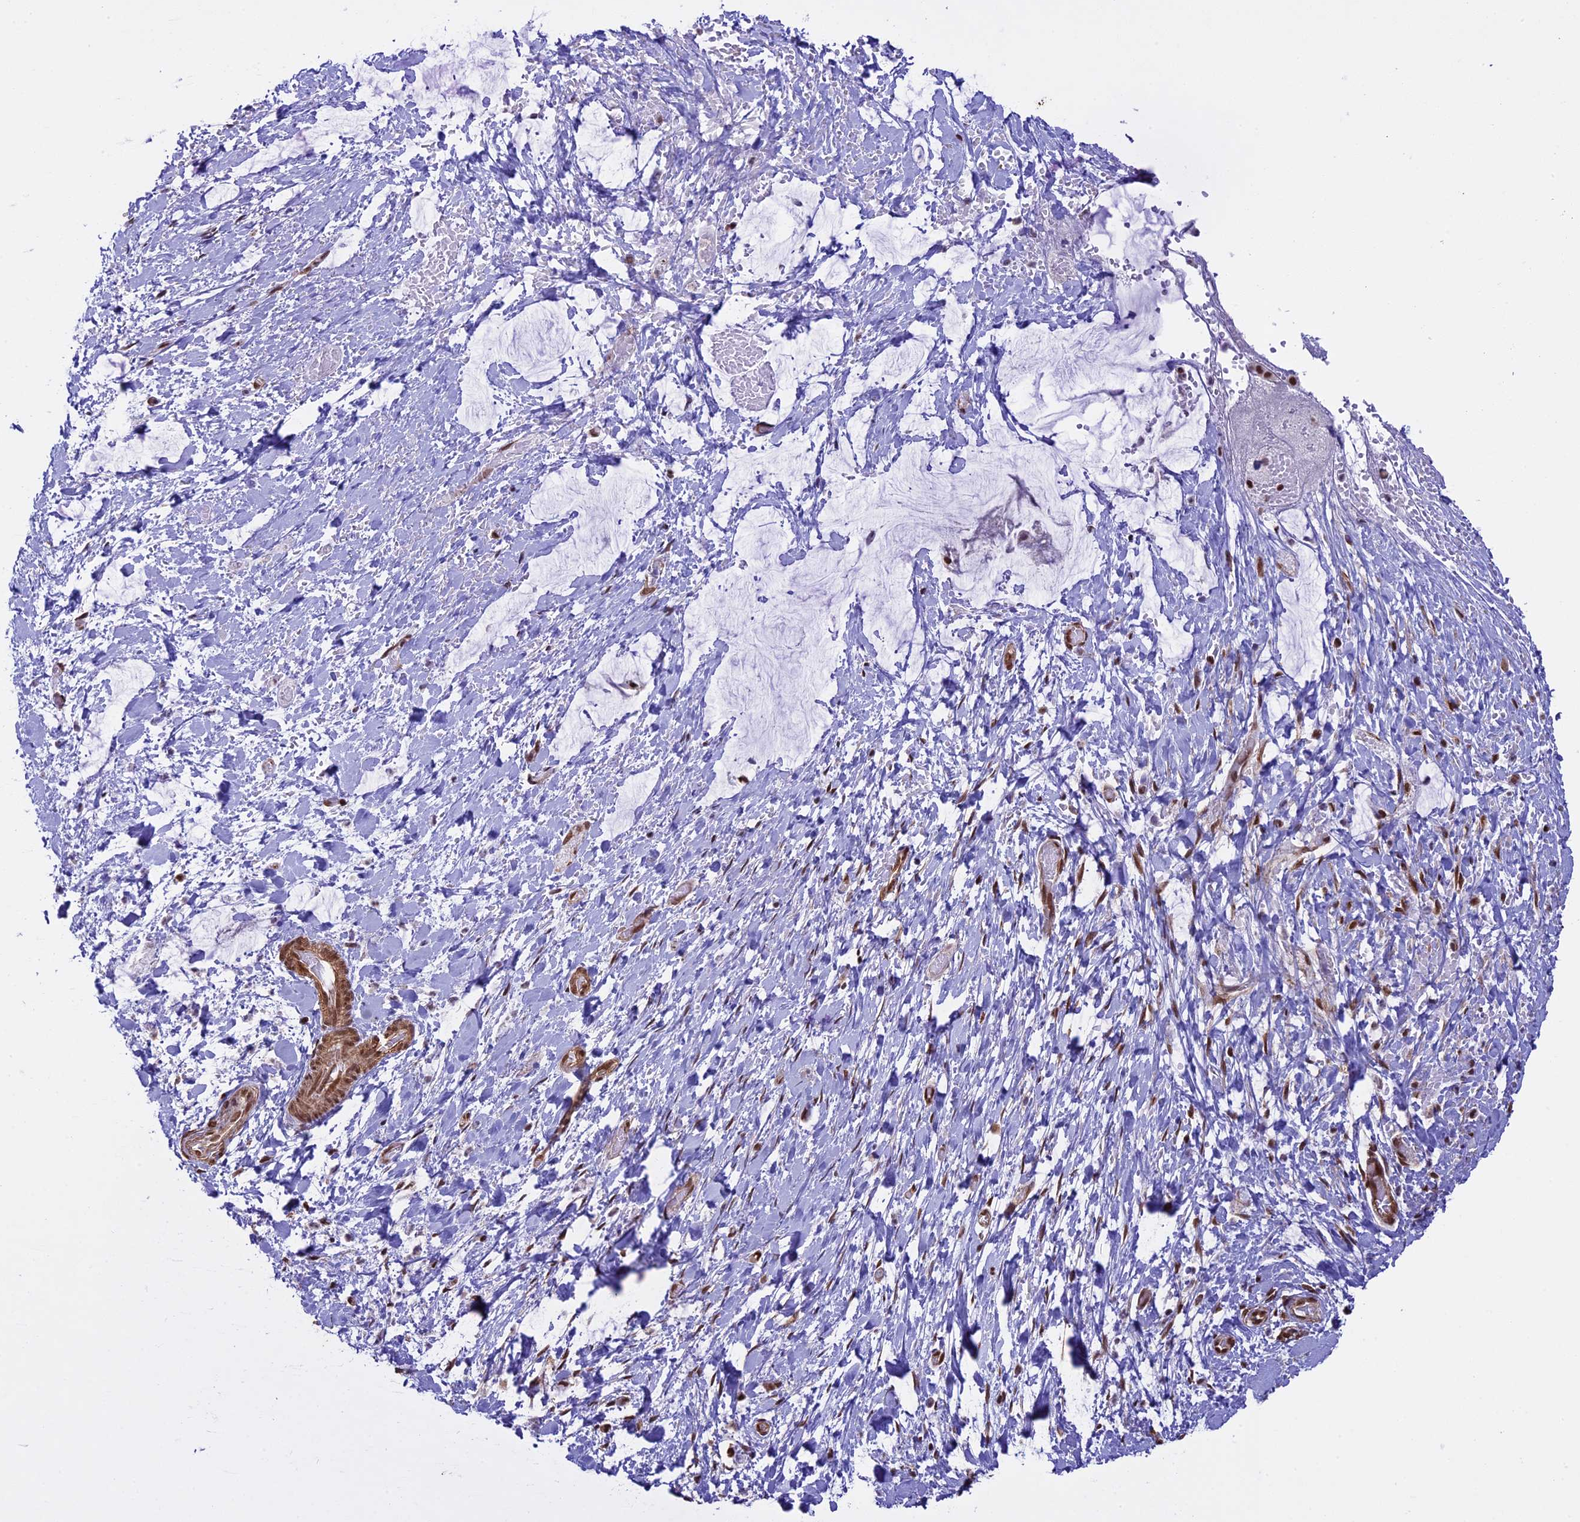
{"staining": {"intensity": "moderate", "quantity": ">75%", "location": "cytoplasmic/membranous,nuclear"}, "tissue": "smooth muscle", "cell_type": "Smooth muscle cells", "image_type": "normal", "snomed": [{"axis": "morphology", "description": "Normal tissue, NOS"}, {"axis": "morphology", "description": "Adenocarcinoma, NOS"}, {"axis": "topography", "description": "Colon"}, {"axis": "topography", "description": "Peripheral nerve tissue"}], "caption": "Moderate cytoplasmic/membranous,nuclear protein staining is seen in about >75% of smooth muscle cells in smooth muscle.", "gene": "MPHOSPH8", "patient": {"sex": "male", "age": 14}}